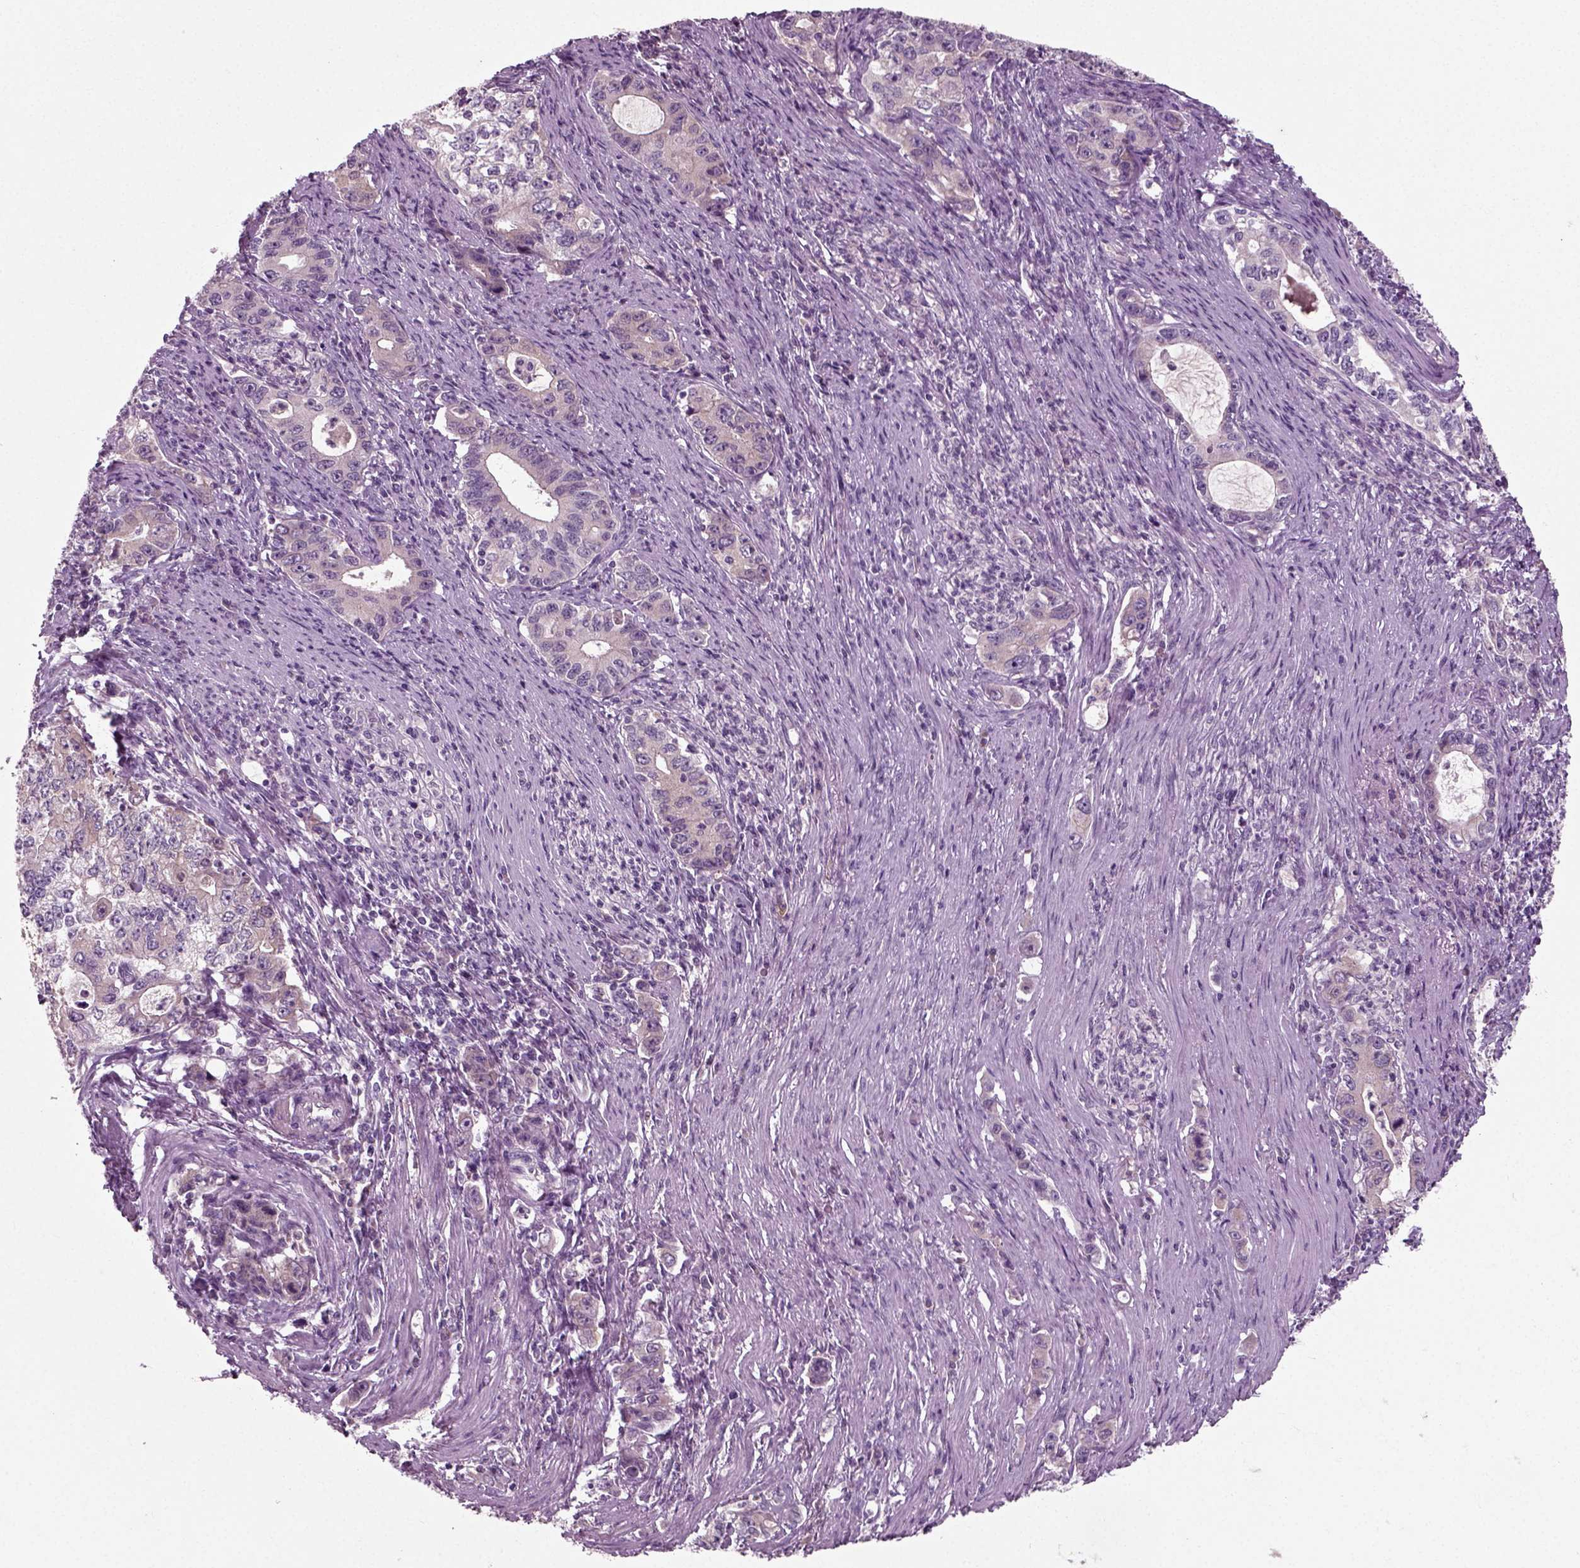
{"staining": {"intensity": "weak", "quantity": "<25%", "location": "cytoplasmic/membranous"}, "tissue": "stomach cancer", "cell_type": "Tumor cells", "image_type": "cancer", "snomed": [{"axis": "morphology", "description": "Adenocarcinoma, NOS"}, {"axis": "topography", "description": "Stomach, lower"}], "caption": "Stomach cancer (adenocarcinoma) stained for a protein using IHC demonstrates no positivity tumor cells.", "gene": "RND2", "patient": {"sex": "female", "age": 72}}